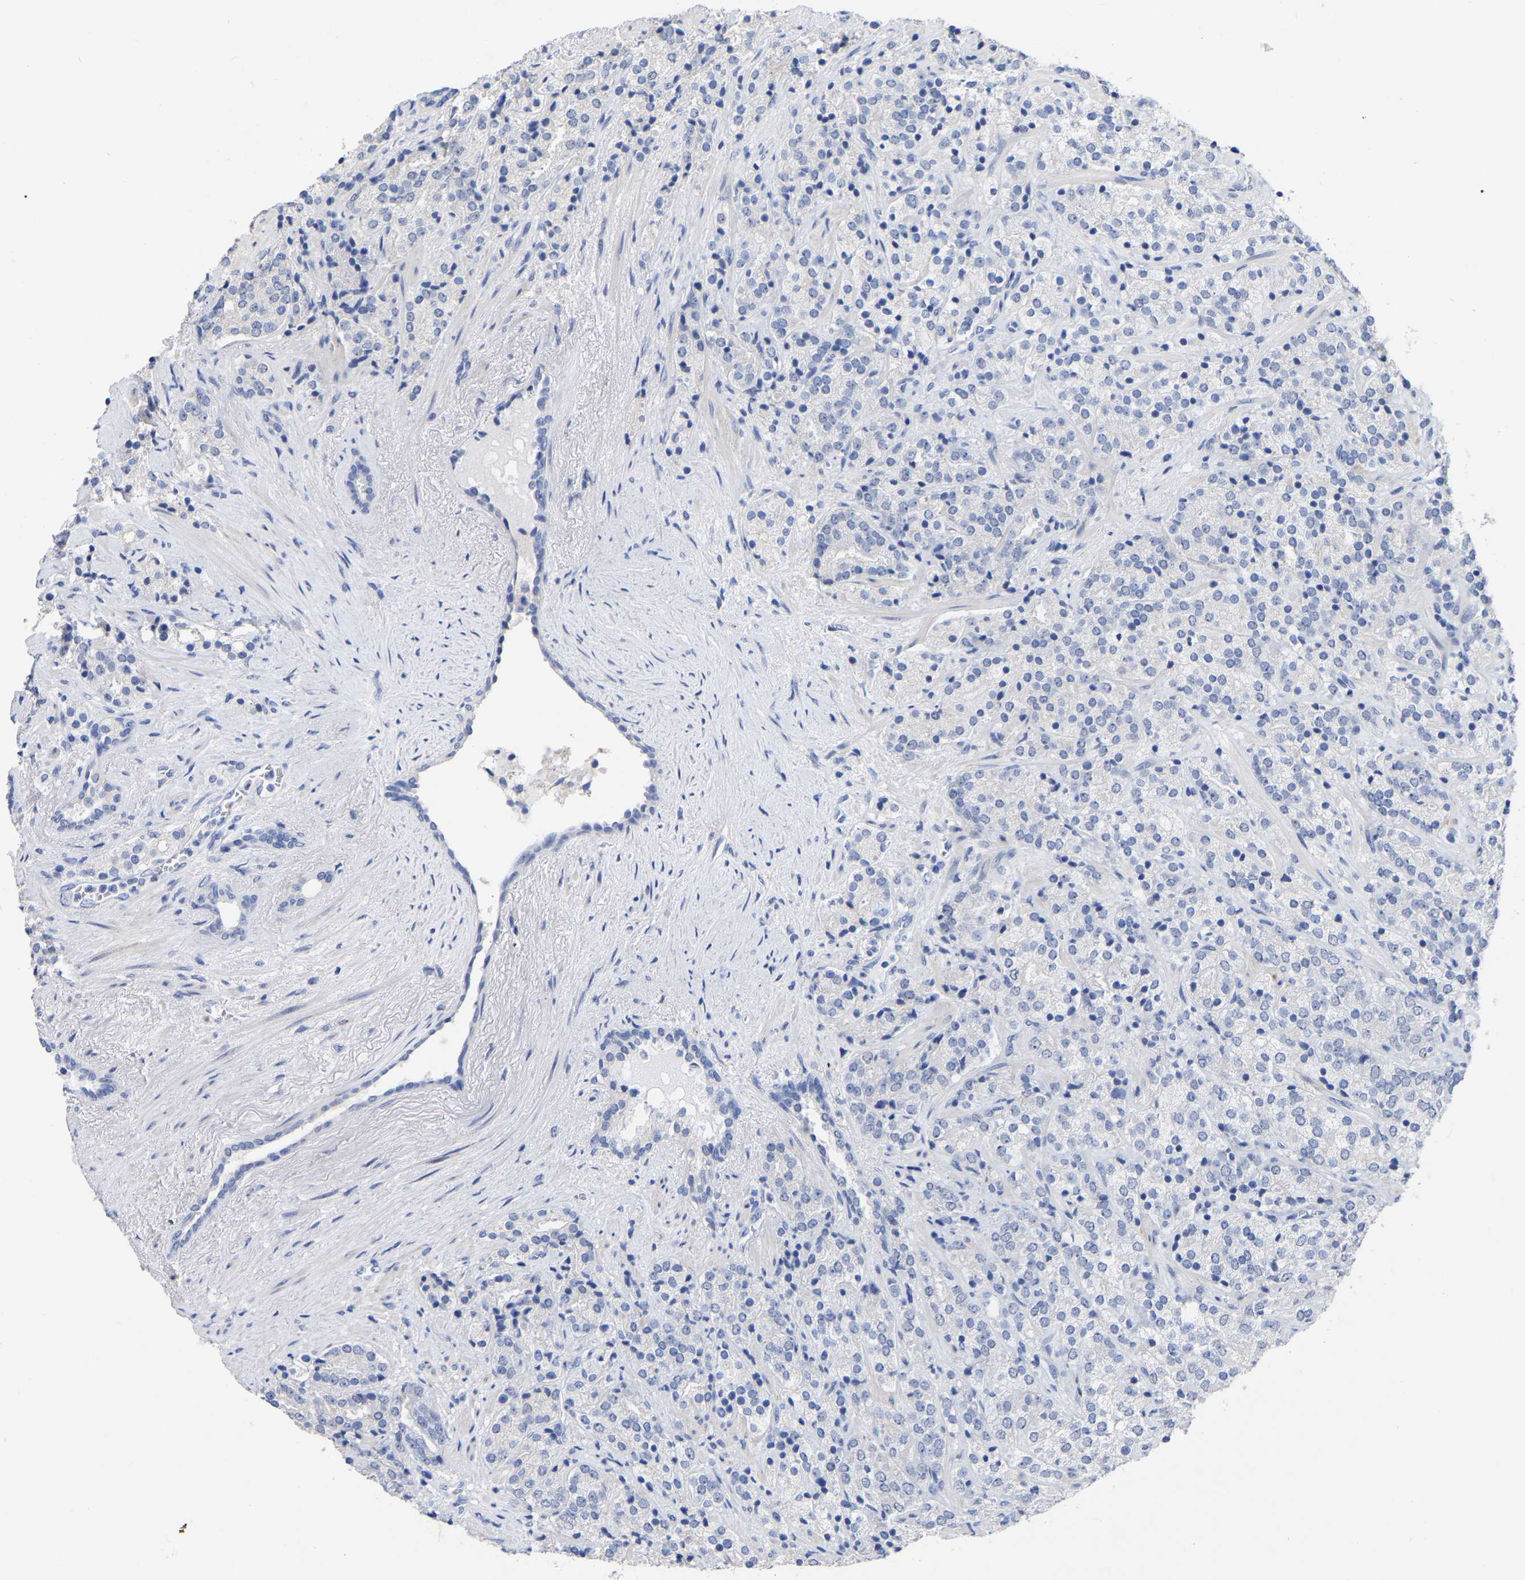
{"staining": {"intensity": "negative", "quantity": "none", "location": "none"}, "tissue": "prostate cancer", "cell_type": "Tumor cells", "image_type": "cancer", "snomed": [{"axis": "morphology", "description": "Adenocarcinoma, High grade"}, {"axis": "topography", "description": "Prostate"}], "caption": "Immunohistochemistry (IHC) histopathology image of neoplastic tissue: adenocarcinoma (high-grade) (prostate) stained with DAB shows no significant protein expression in tumor cells. (DAB immunohistochemistry with hematoxylin counter stain).", "gene": "ANXA13", "patient": {"sex": "male", "age": 71}}